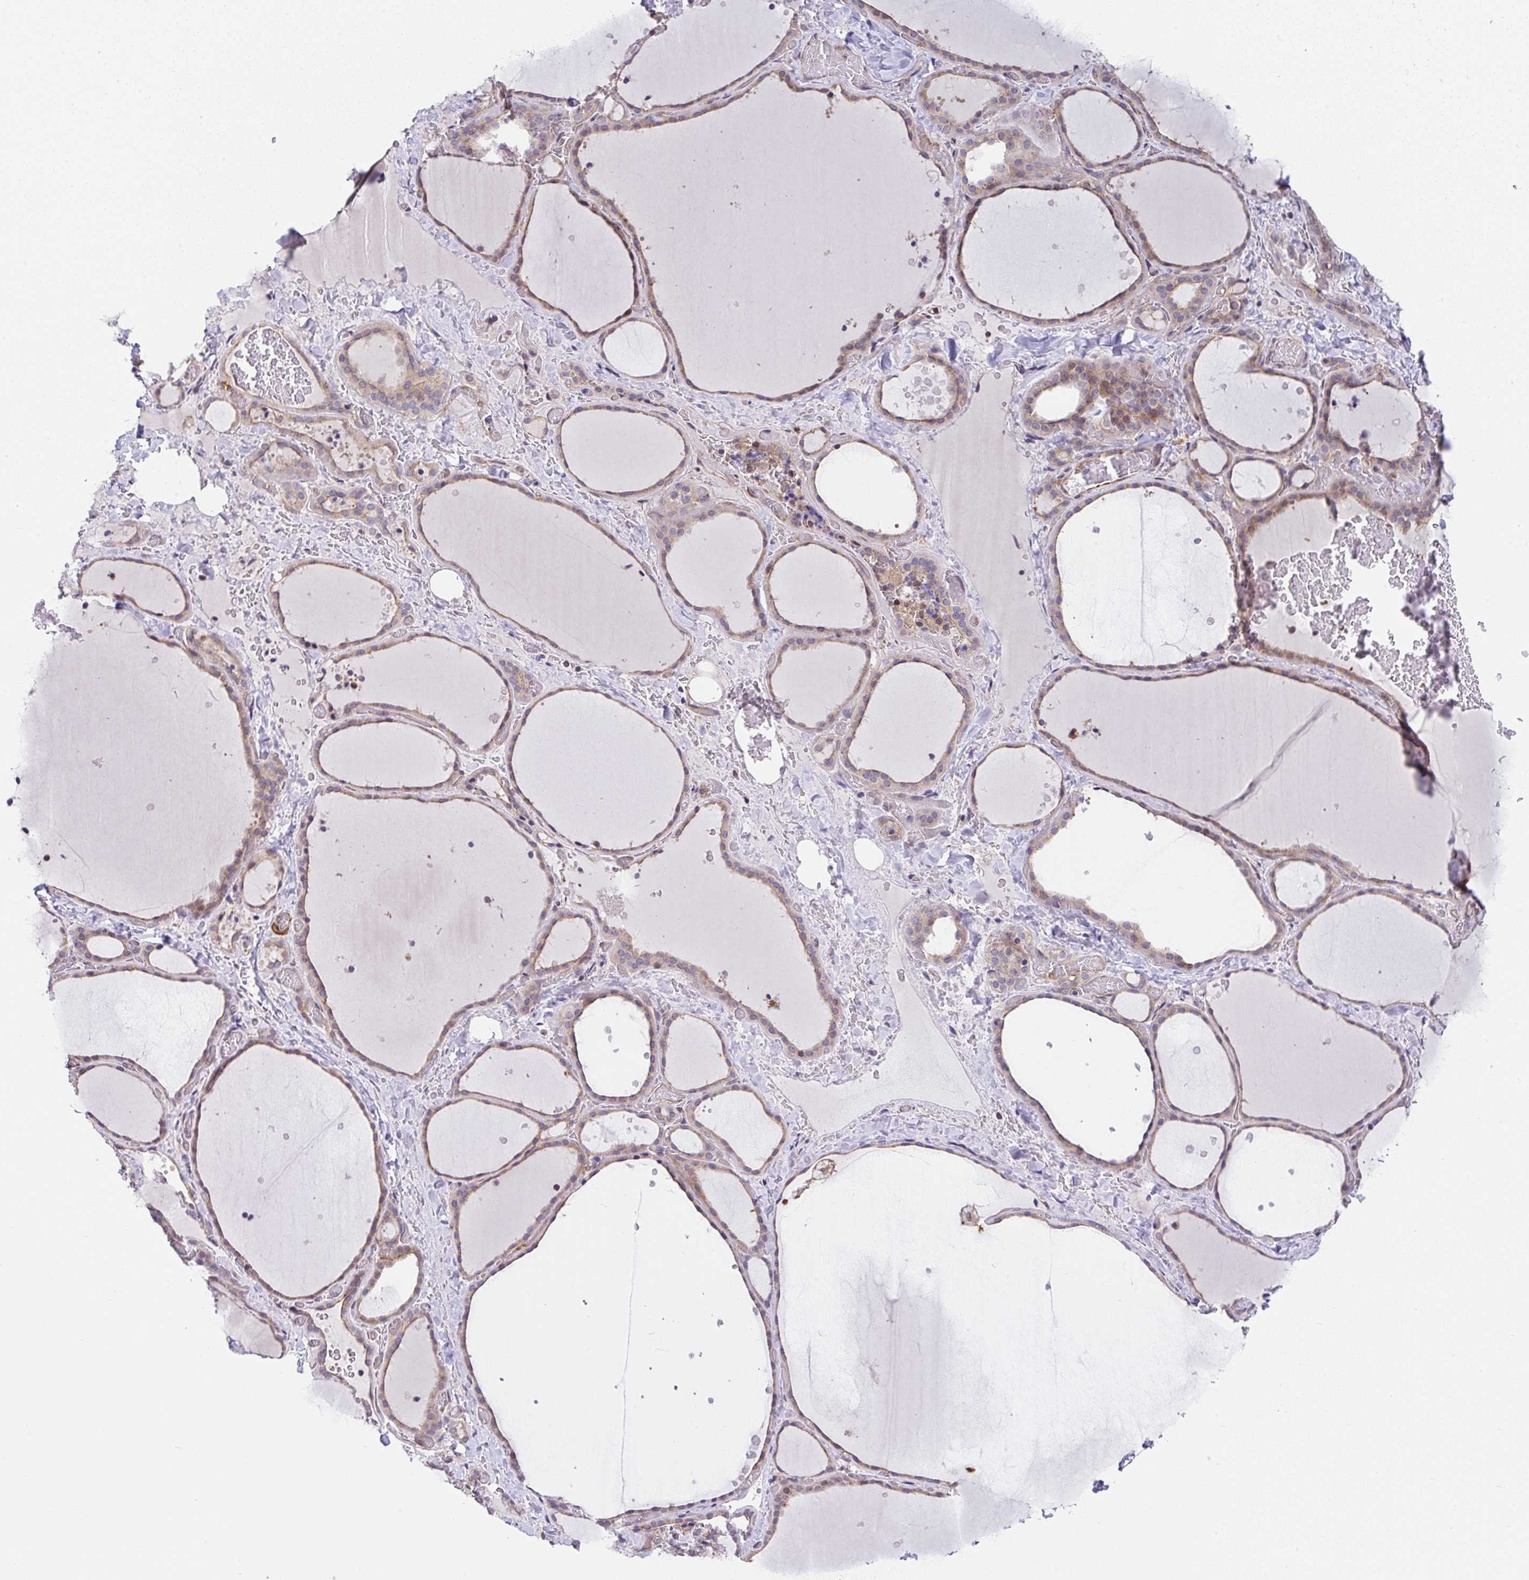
{"staining": {"intensity": "weak", "quantity": ">75%", "location": "cytoplasmic/membranous"}, "tissue": "thyroid gland", "cell_type": "Glandular cells", "image_type": "normal", "snomed": [{"axis": "morphology", "description": "Normal tissue, NOS"}, {"axis": "topography", "description": "Thyroid gland"}], "caption": "Thyroid gland stained with immunohistochemistry (IHC) displays weak cytoplasmic/membranous positivity in about >75% of glandular cells. Ihc stains the protein in brown and the nuclei are stained blue.", "gene": "ZNF696", "patient": {"sex": "female", "age": 36}}